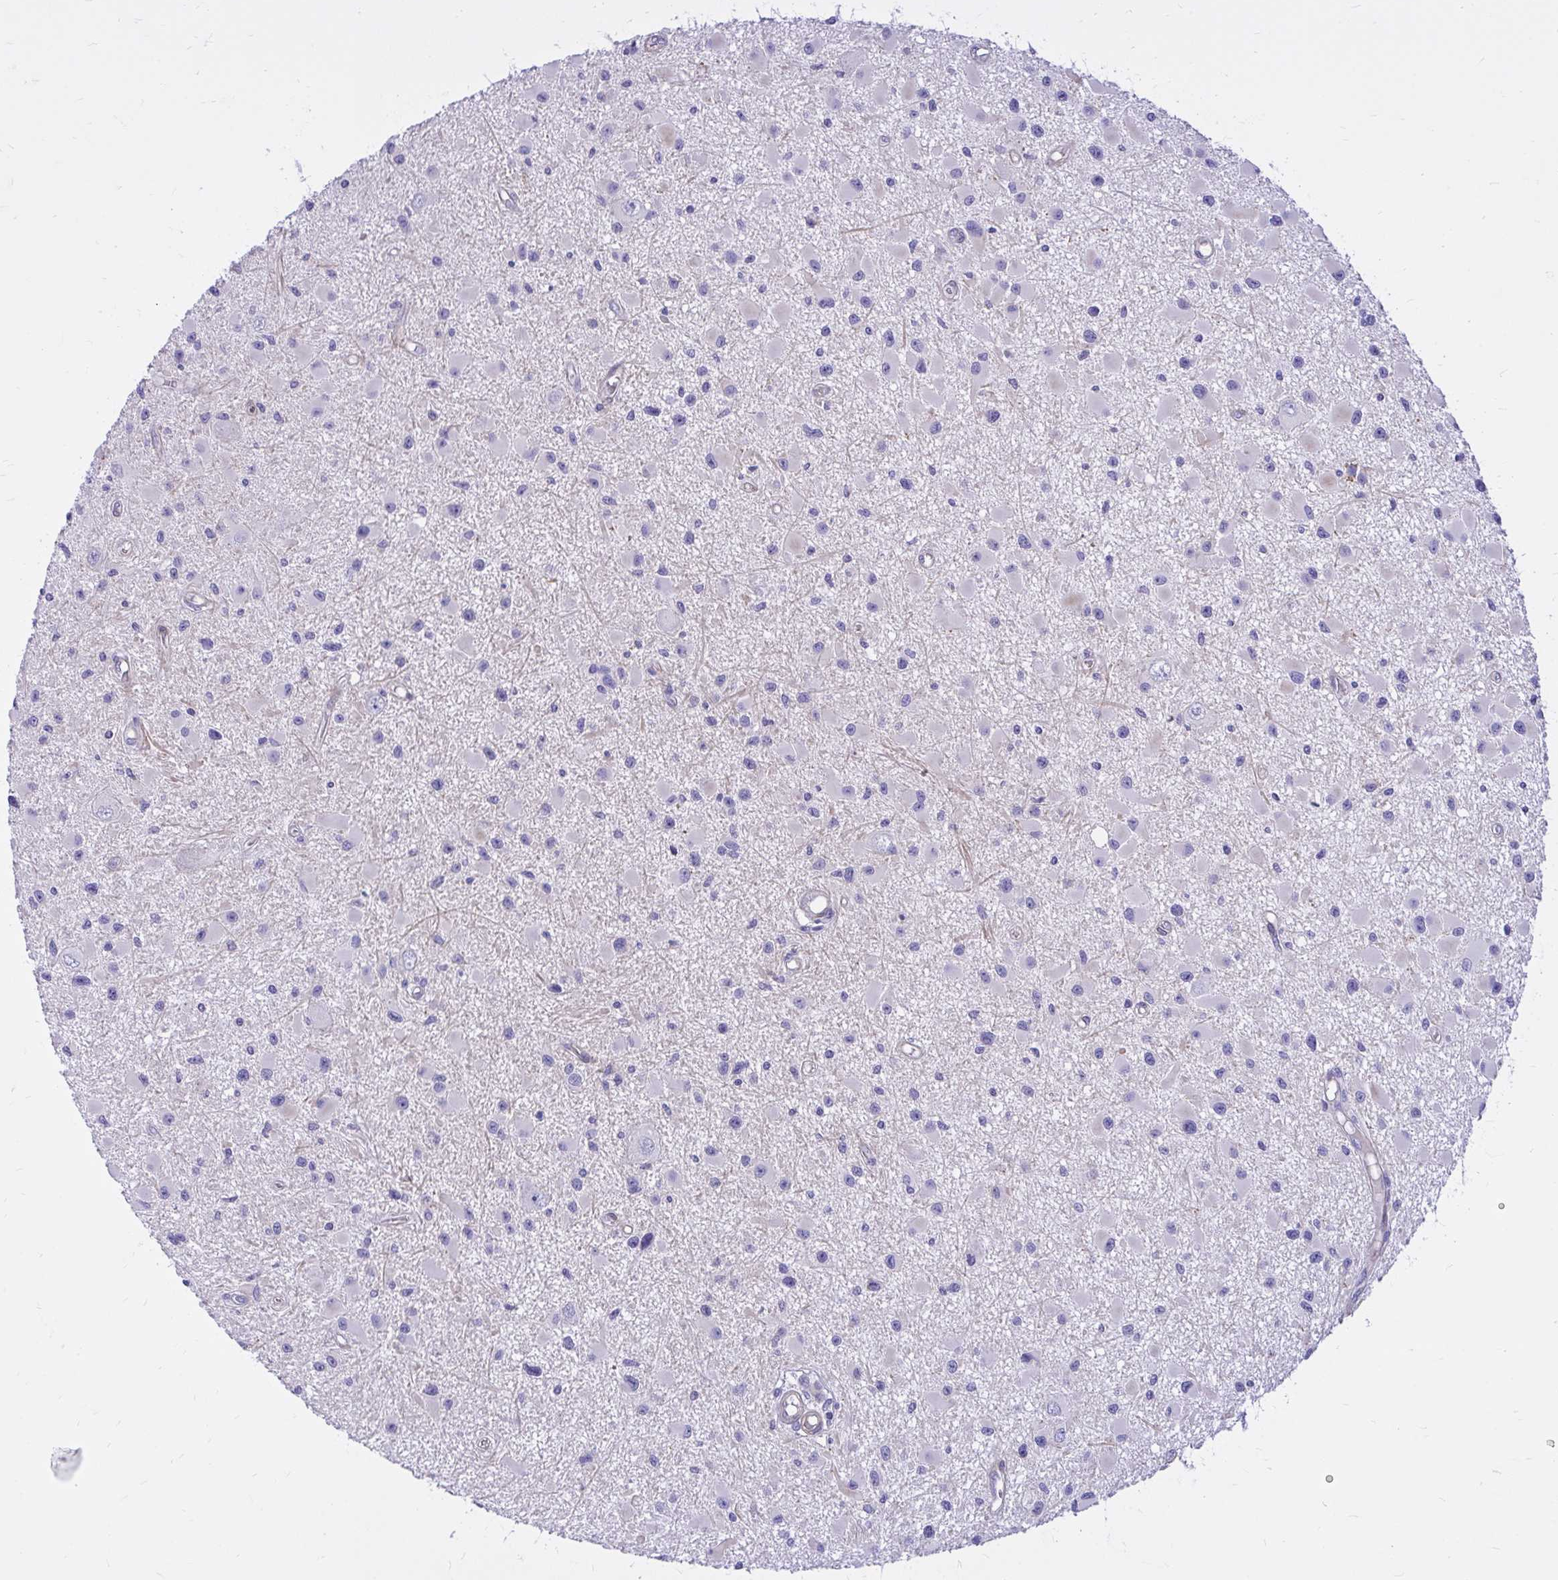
{"staining": {"intensity": "negative", "quantity": "none", "location": "none"}, "tissue": "glioma", "cell_type": "Tumor cells", "image_type": "cancer", "snomed": [{"axis": "morphology", "description": "Glioma, malignant, High grade"}, {"axis": "topography", "description": "Brain"}], "caption": "This is an IHC photomicrograph of human glioma. There is no expression in tumor cells.", "gene": "ADAMTSL1", "patient": {"sex": "male", "age": 54}}